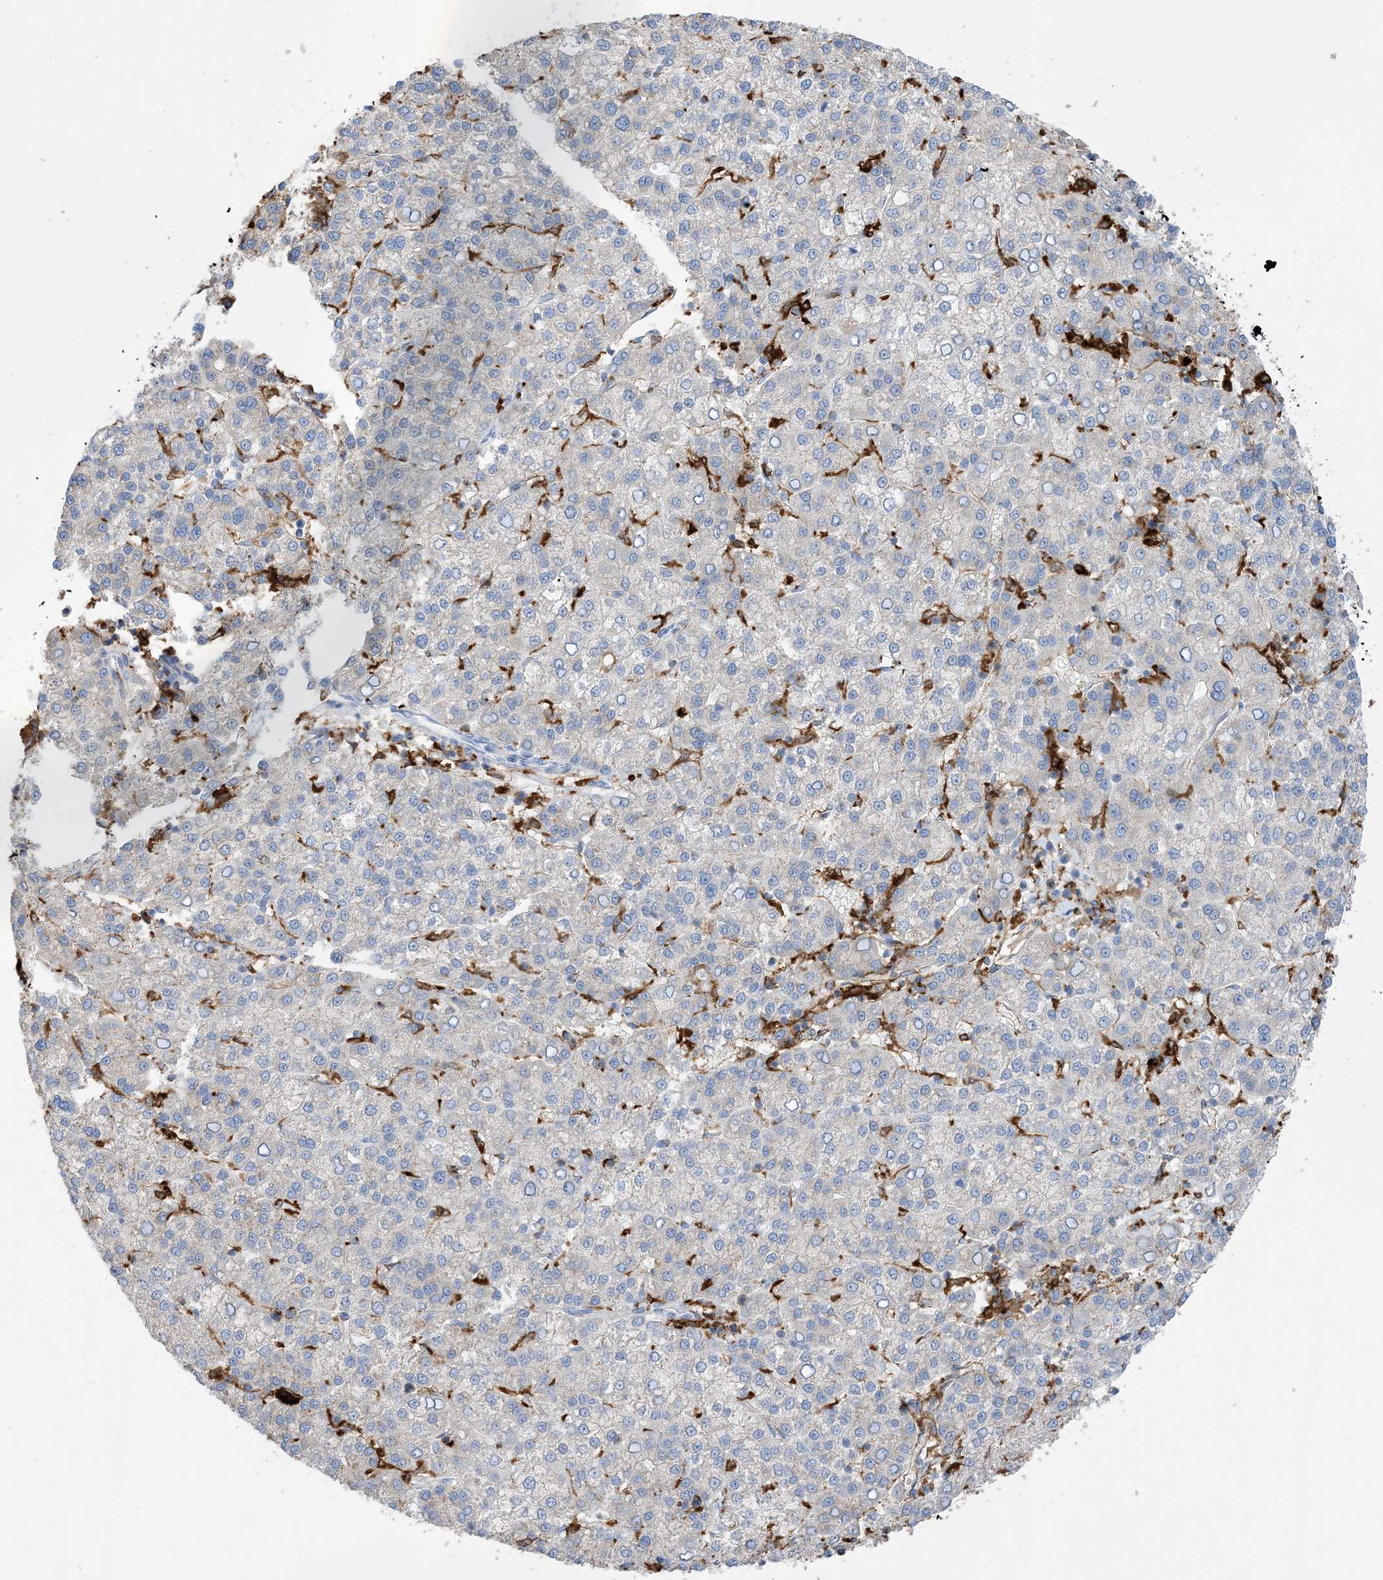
{"staining": {"intensity": "negative", "quantity": "none", "location": "none"}, "tissue": "liver cancer", "cell_type": "Tumor cells", "image_type": "cancer", "snomed": [{"axis": "morphology", "description": "Carcinoma, Hepatocellular, NOS"}, {"axis": "topography", "description": "Liver"}], "caption": "High power microscopy histopathology image of an immunohistochemistry (IHC) histopathology image of liver hepatocellular carcinoma, revealing no significant positivity in tumor cells.", "gene": "DPH3", "patient": {"sex": "female", "age": 58}}